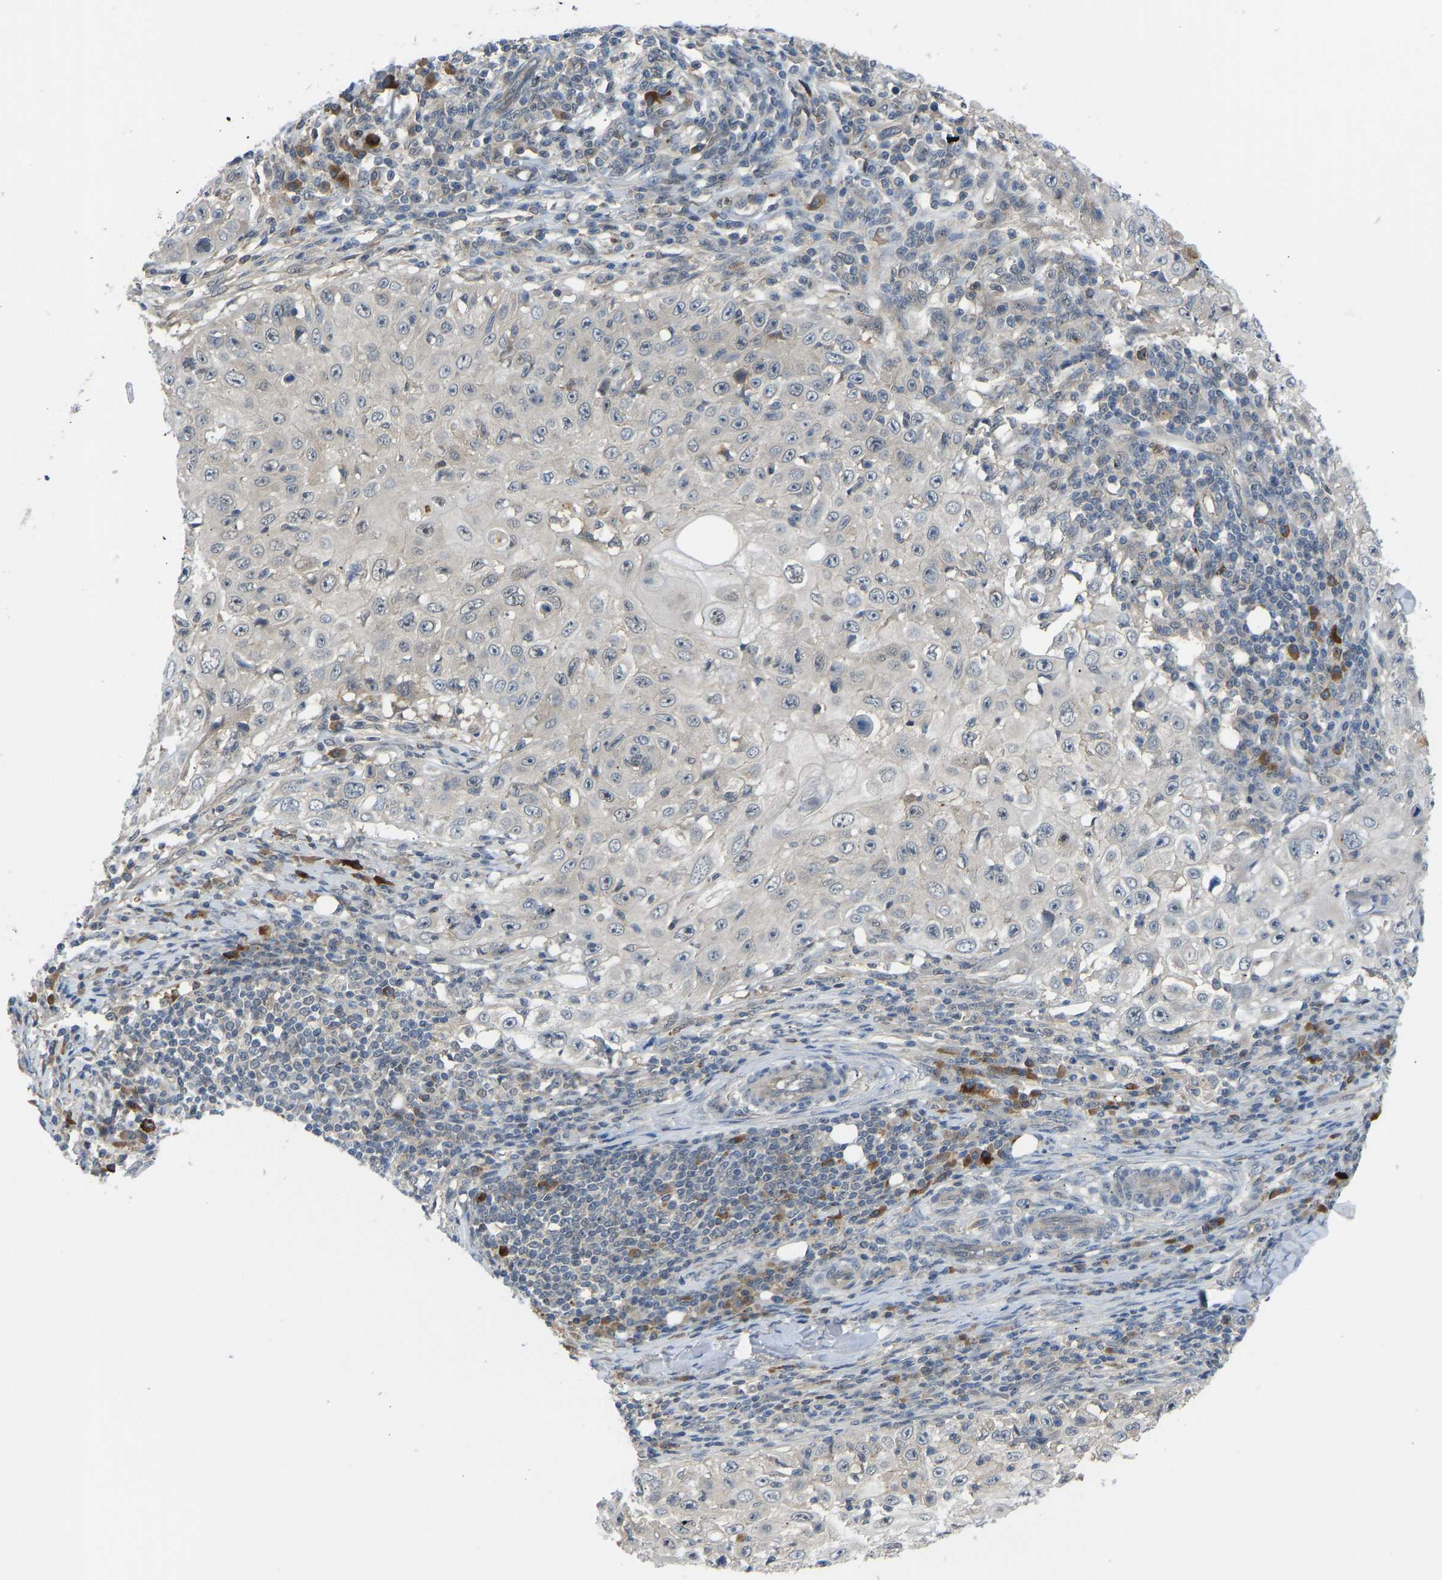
{"staining": {"intensity": "negative", "quantity": "none", "location": "none"}, "tissue": "skin cancer", "cell_type": "Tumor cells", "image_type": "cancer", "snomed": [{"axis": "morphology", "description": "Squamous cell carcinoma, NOS"}, {"axis": "topography", "description": "Skin"}], "caption": "The IHC micrograph has no significant expression in tumor cells of squamous cell carcinoma (skin) tissue. Brightfield microscopy of immunohistochemistry (IHC) stained with DAB (brown) and hematoxylin (blue), captured at high magnification.", "gene": "ZNF251", "patient": {"sex": "male", "age": 86}}